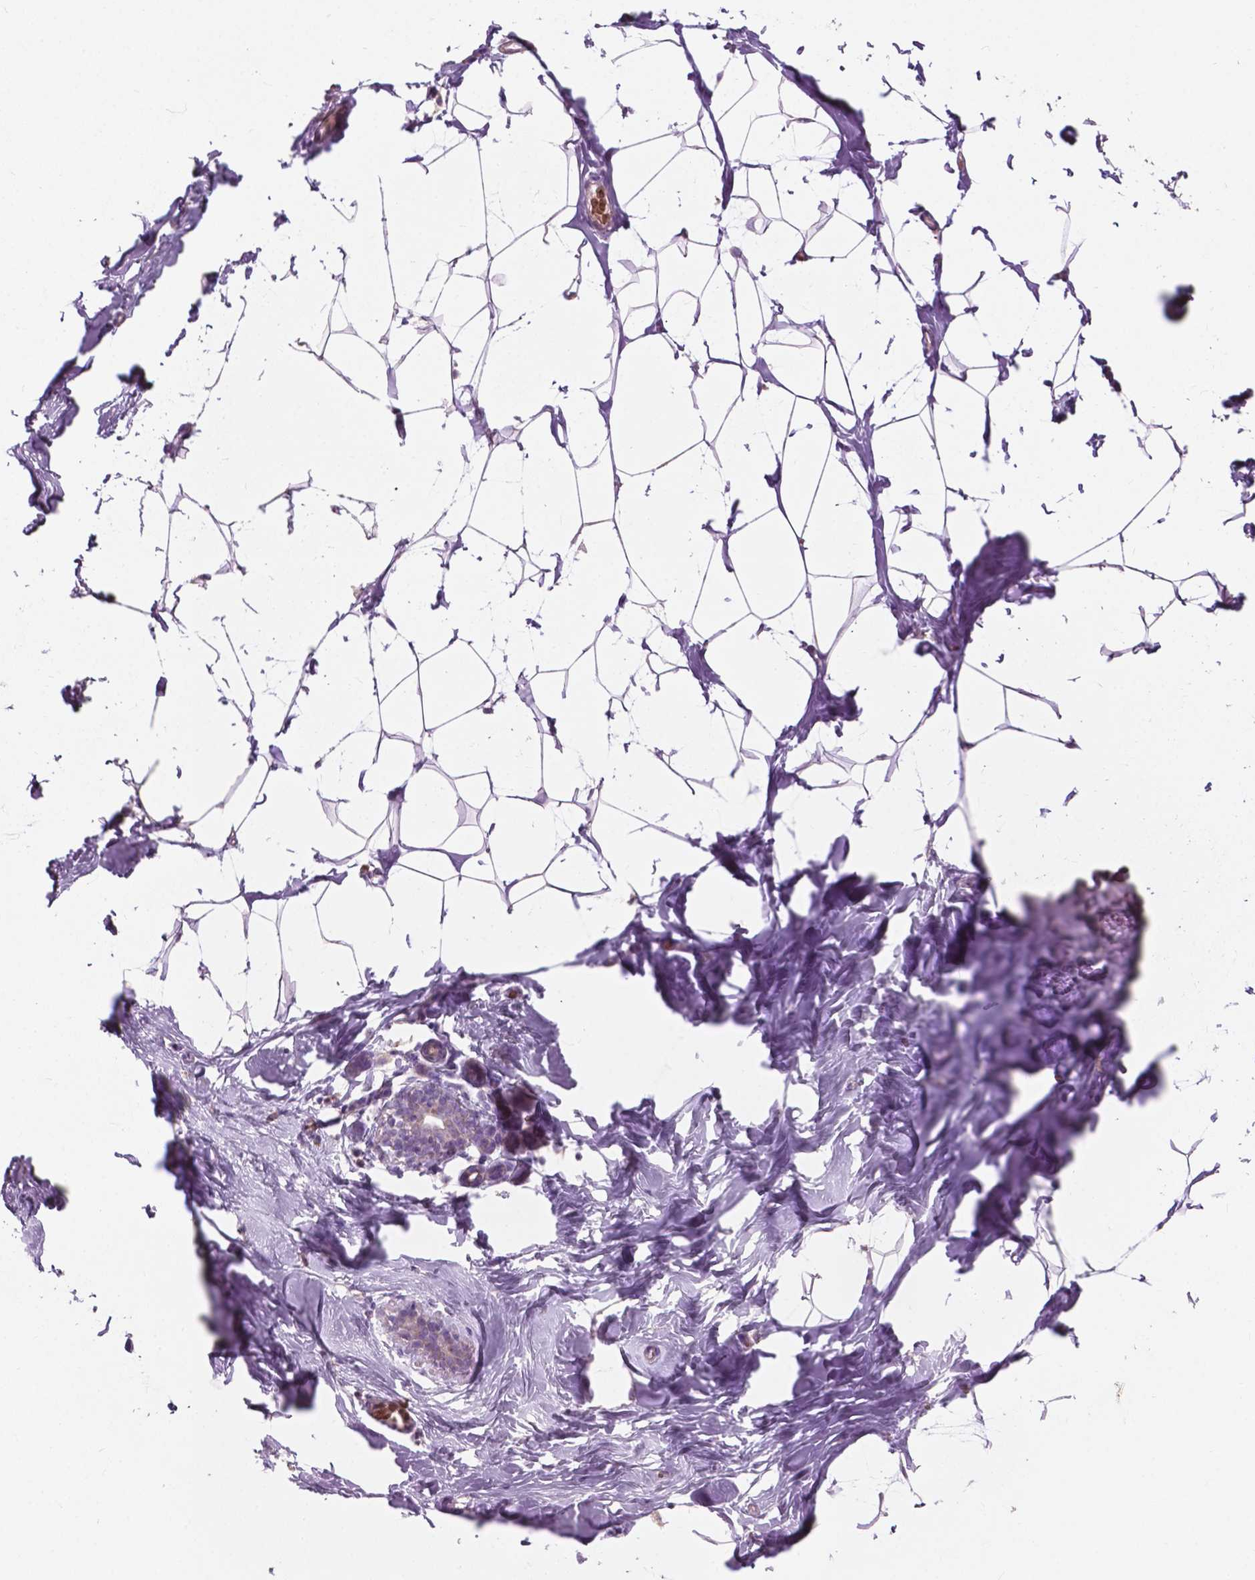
{"staining": {"intensity": "weak", "quantity": "25%-75%", "location": "cytoplasmic/membranous"}, "tissue": "breast", "cell_type": "Adipocytes", "image_type": "normal", "snomed": [{"axis": "morphology", "description": "Normal tissue, NOS"}, {"axis": "topography", "description": "Breast"}], "caption": "Immunohistochemistry (IHC) image of normal breast stained for a protein (brown), which demonstrates low levels of weak cytoplasmic/membranous expression in about 25%-75% of adipocytes.", "gene": "NDUFS1", "patient": {"sex": "female", "age": 32}}